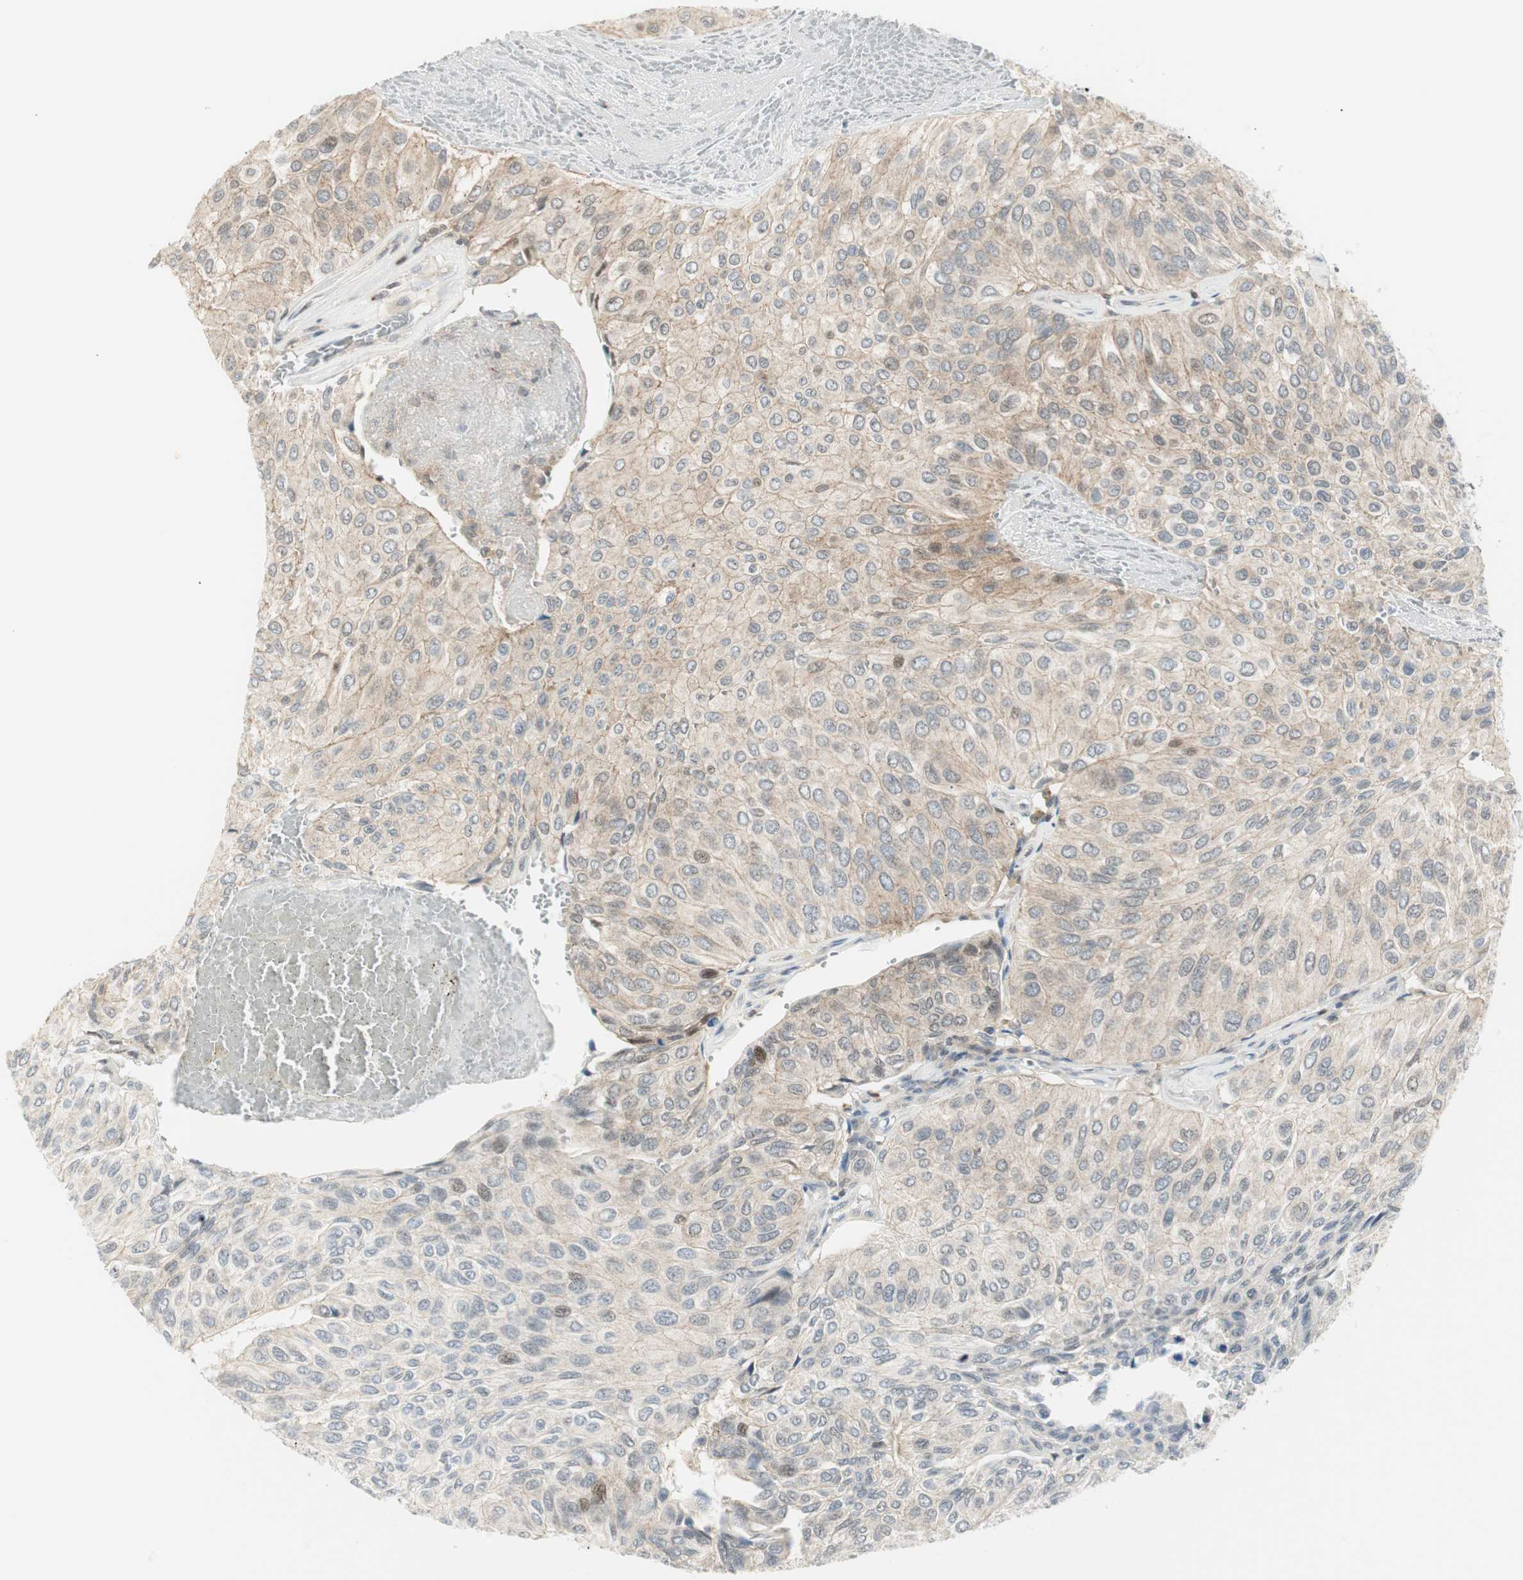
{"staining": {"intensity": "weak", "quantity": ">75%", "location": "cytoplasmic/membranous"}, "tissue": "urothelial cancer", "cell_type": "Tumor cells", "image_type": "cancer", "snomed": [{"axis": "morphology", "description": "Urothelial carcinoma, High grade"}, {"axis": "topography", "description": "Urinary bladder"}], "caption": "Approximately >75% of tumor cells in urothelial cancer demonstrate weak cytoplasmic/membranous protein expression as visualized by brown immunohistochemical staining.", "gene": "PPP1CA", "patient": {"sex": "male", "age": 66}}